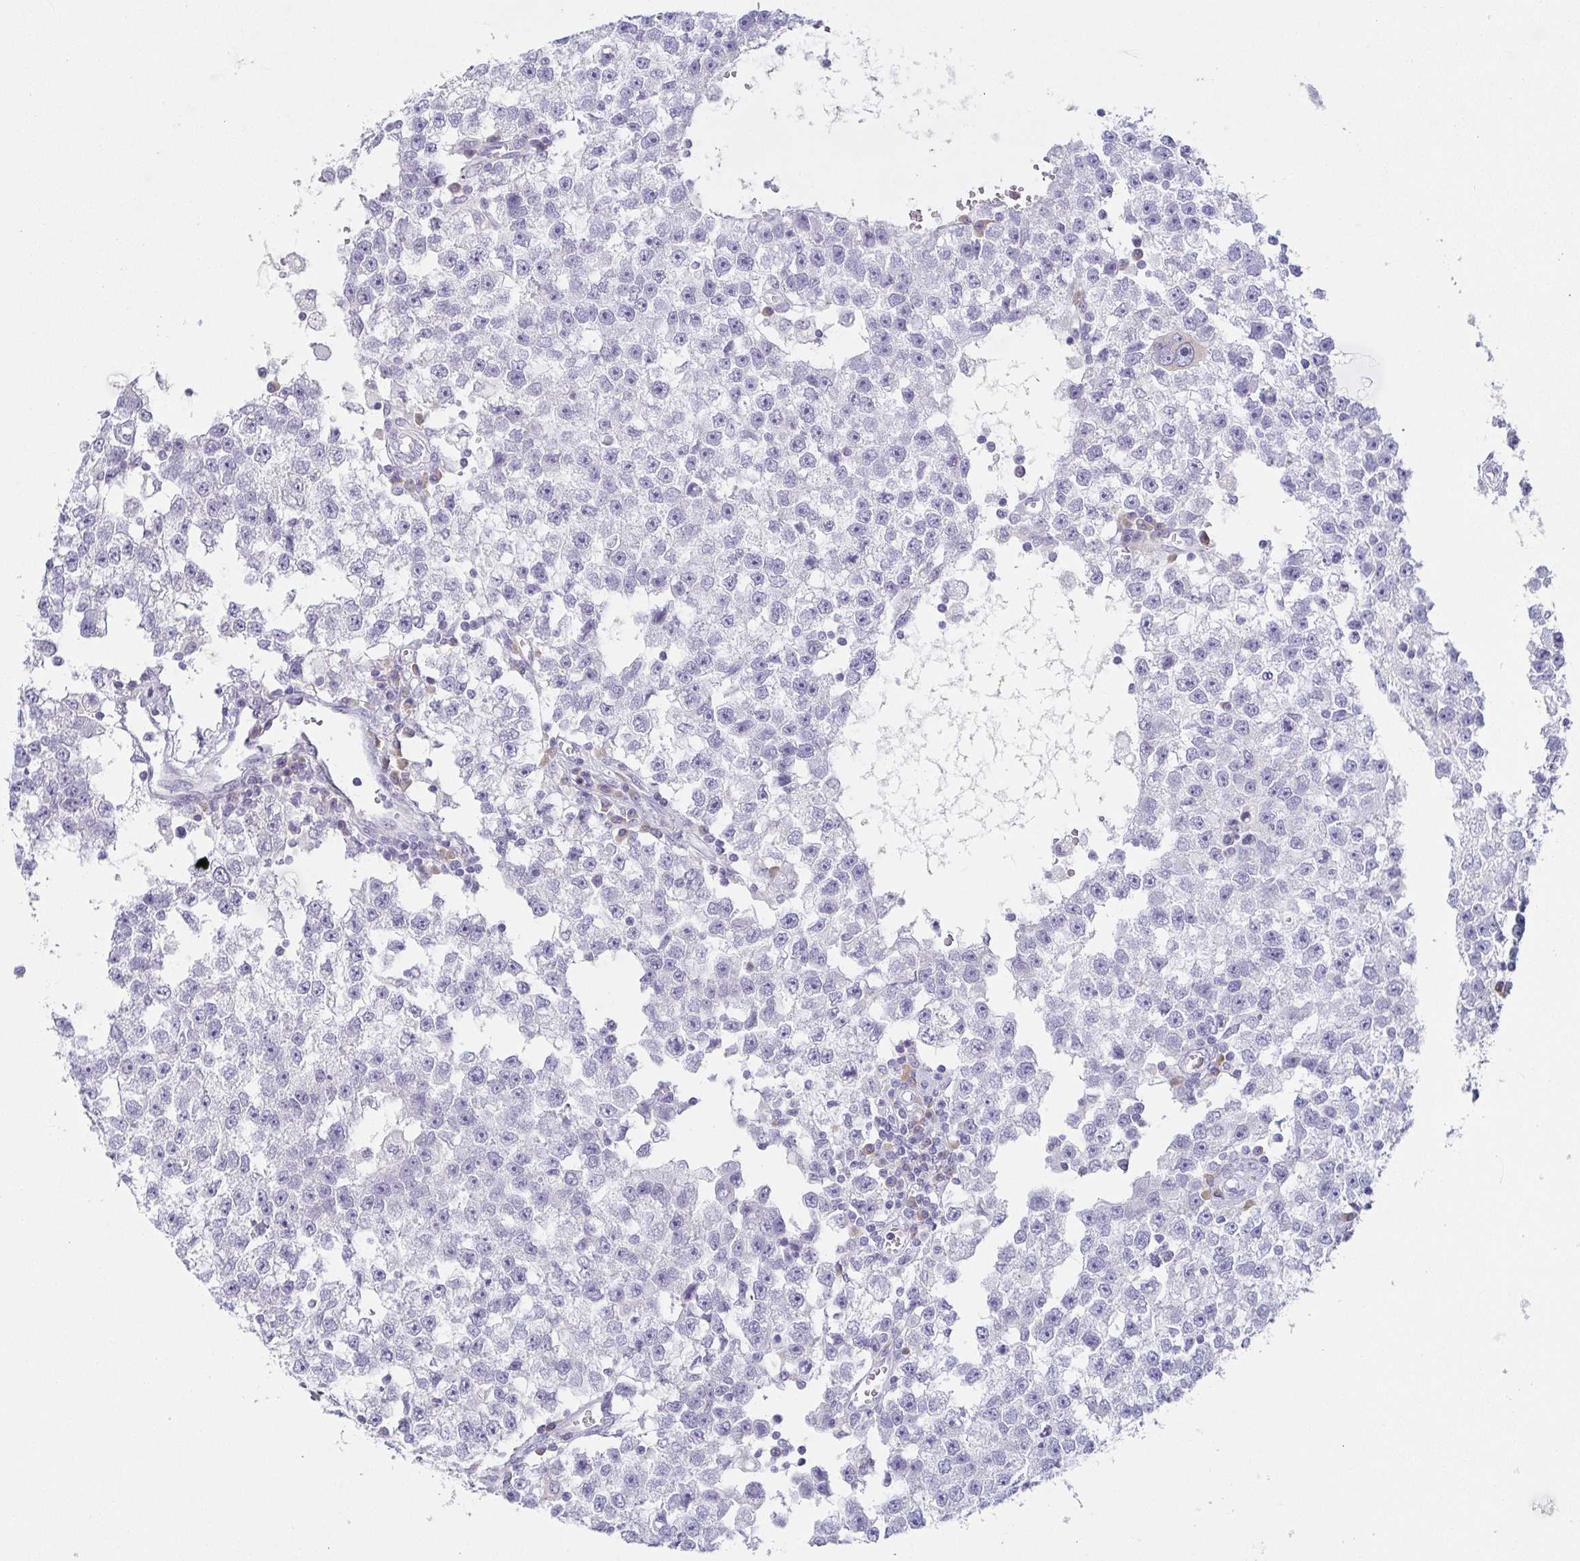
{"staining": {"intensity": "negative", "quantity": "none", "location": "none"}, "tissue": "testis cancer", "cell_type": "Tumor cells", "image_type": "cancer", "snomed": [{"axis": "morphology", "description": "Seminoma, NOS"}, {"axis": "topography", "description": "Testis"}], "caption": "Tumor cells are negative for brown protein staining in testis seminoma. (Brightfield microscopy of DAB (3,3'-diaminobenzidine) immunohistochemistry at high magnification).", "gene": "PRR27", "patient": {"sex": "male", "age": 34}}